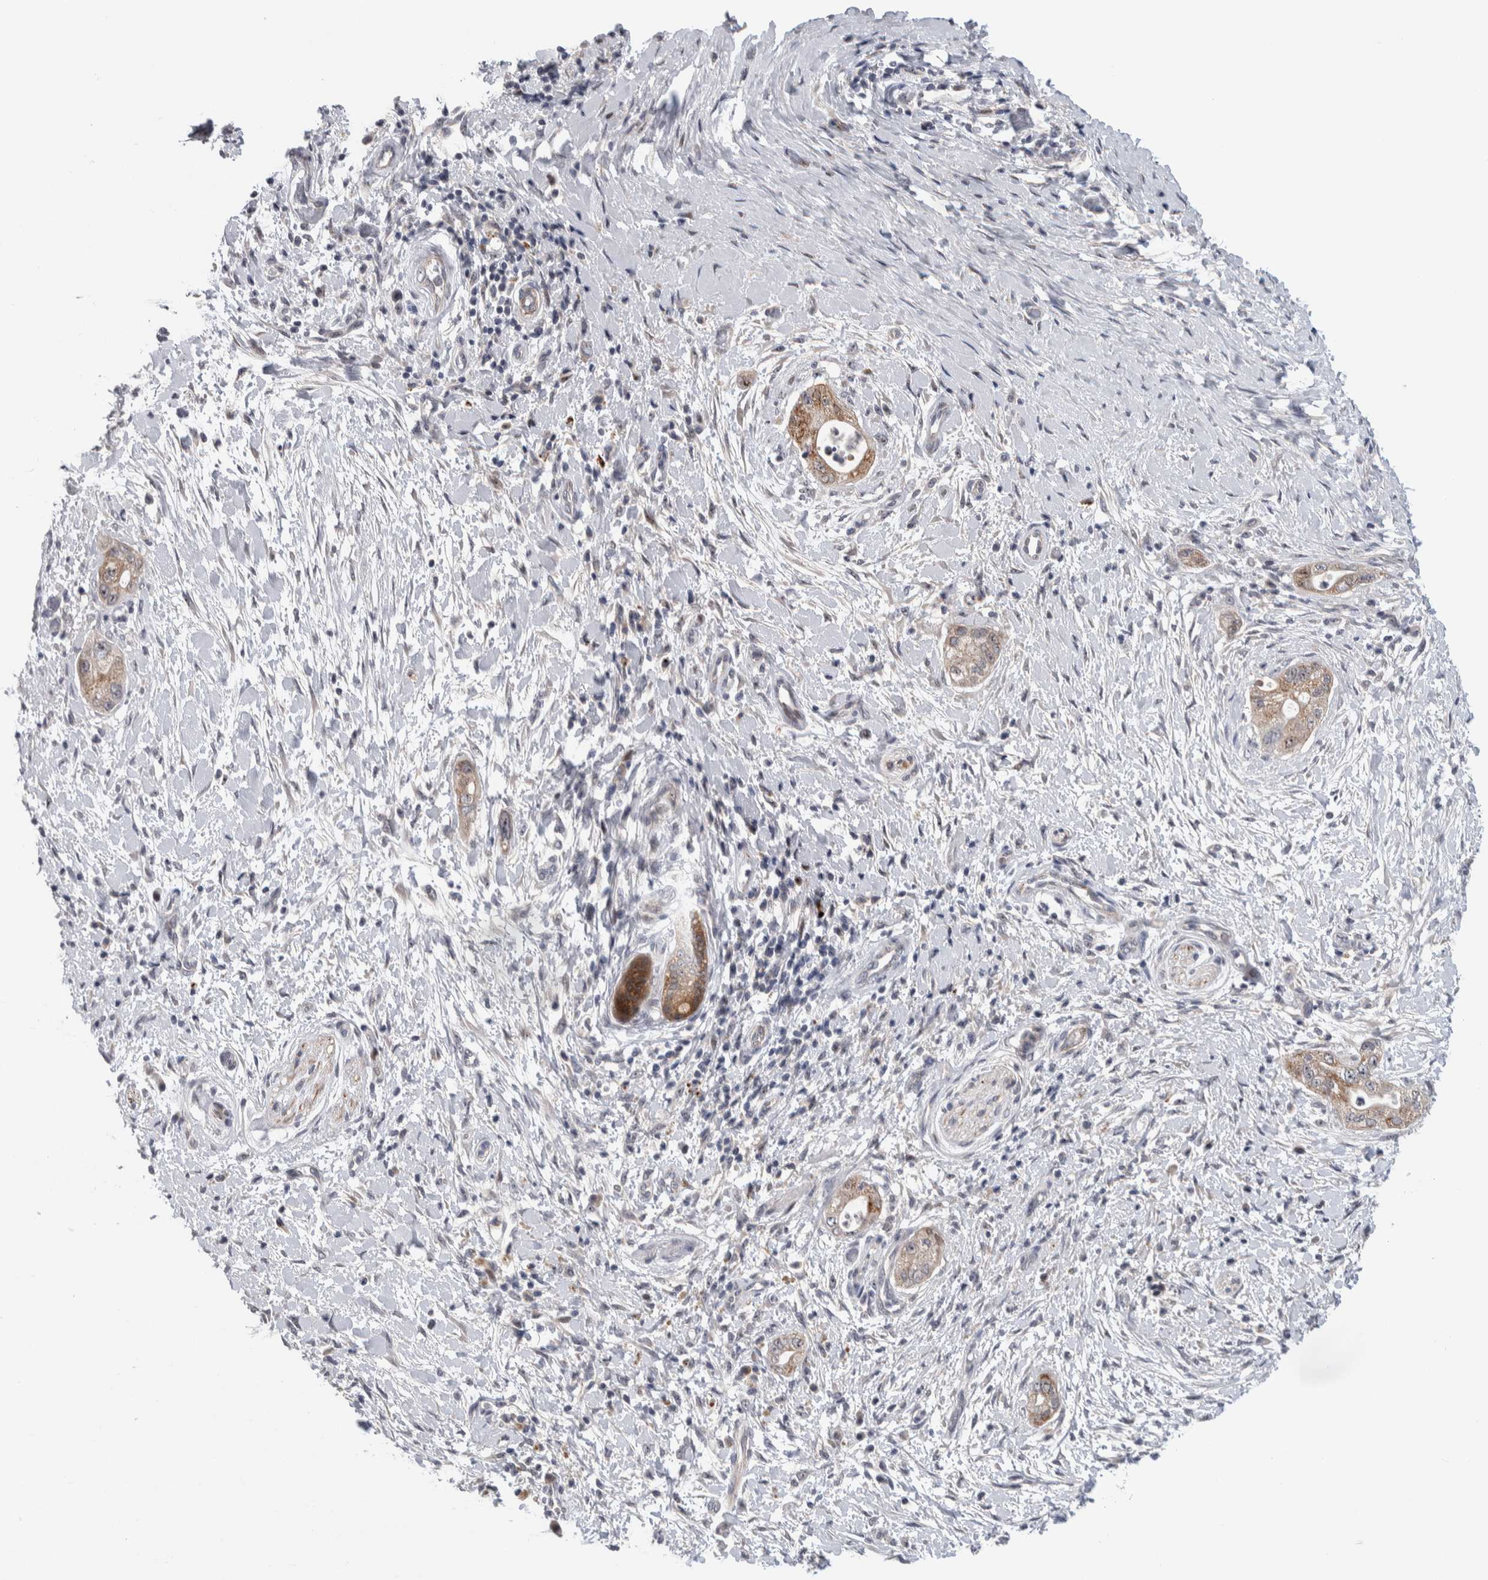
{"staining": {"intensity": "moderate", "quantity": ">75%", "location": "cytoplasmic/membranous"}, "tissue": "pancreatic cancer", "cell_type": "Tumor cells", "image_type": "cancer", "snomed": [{"axis": "morphology", "description": "Adenocarcinoma, NOS"}, {"axis": "topography", "description": "Pancreas"}], "caption": "This is a photomicrograph of IHC staining of pancreatic cancer, which shows moderate staining in the cytoplasmic/membranous of tumor cells.", "gene": "PRRG4", "patient": {"sex": "male", "age": 58}}